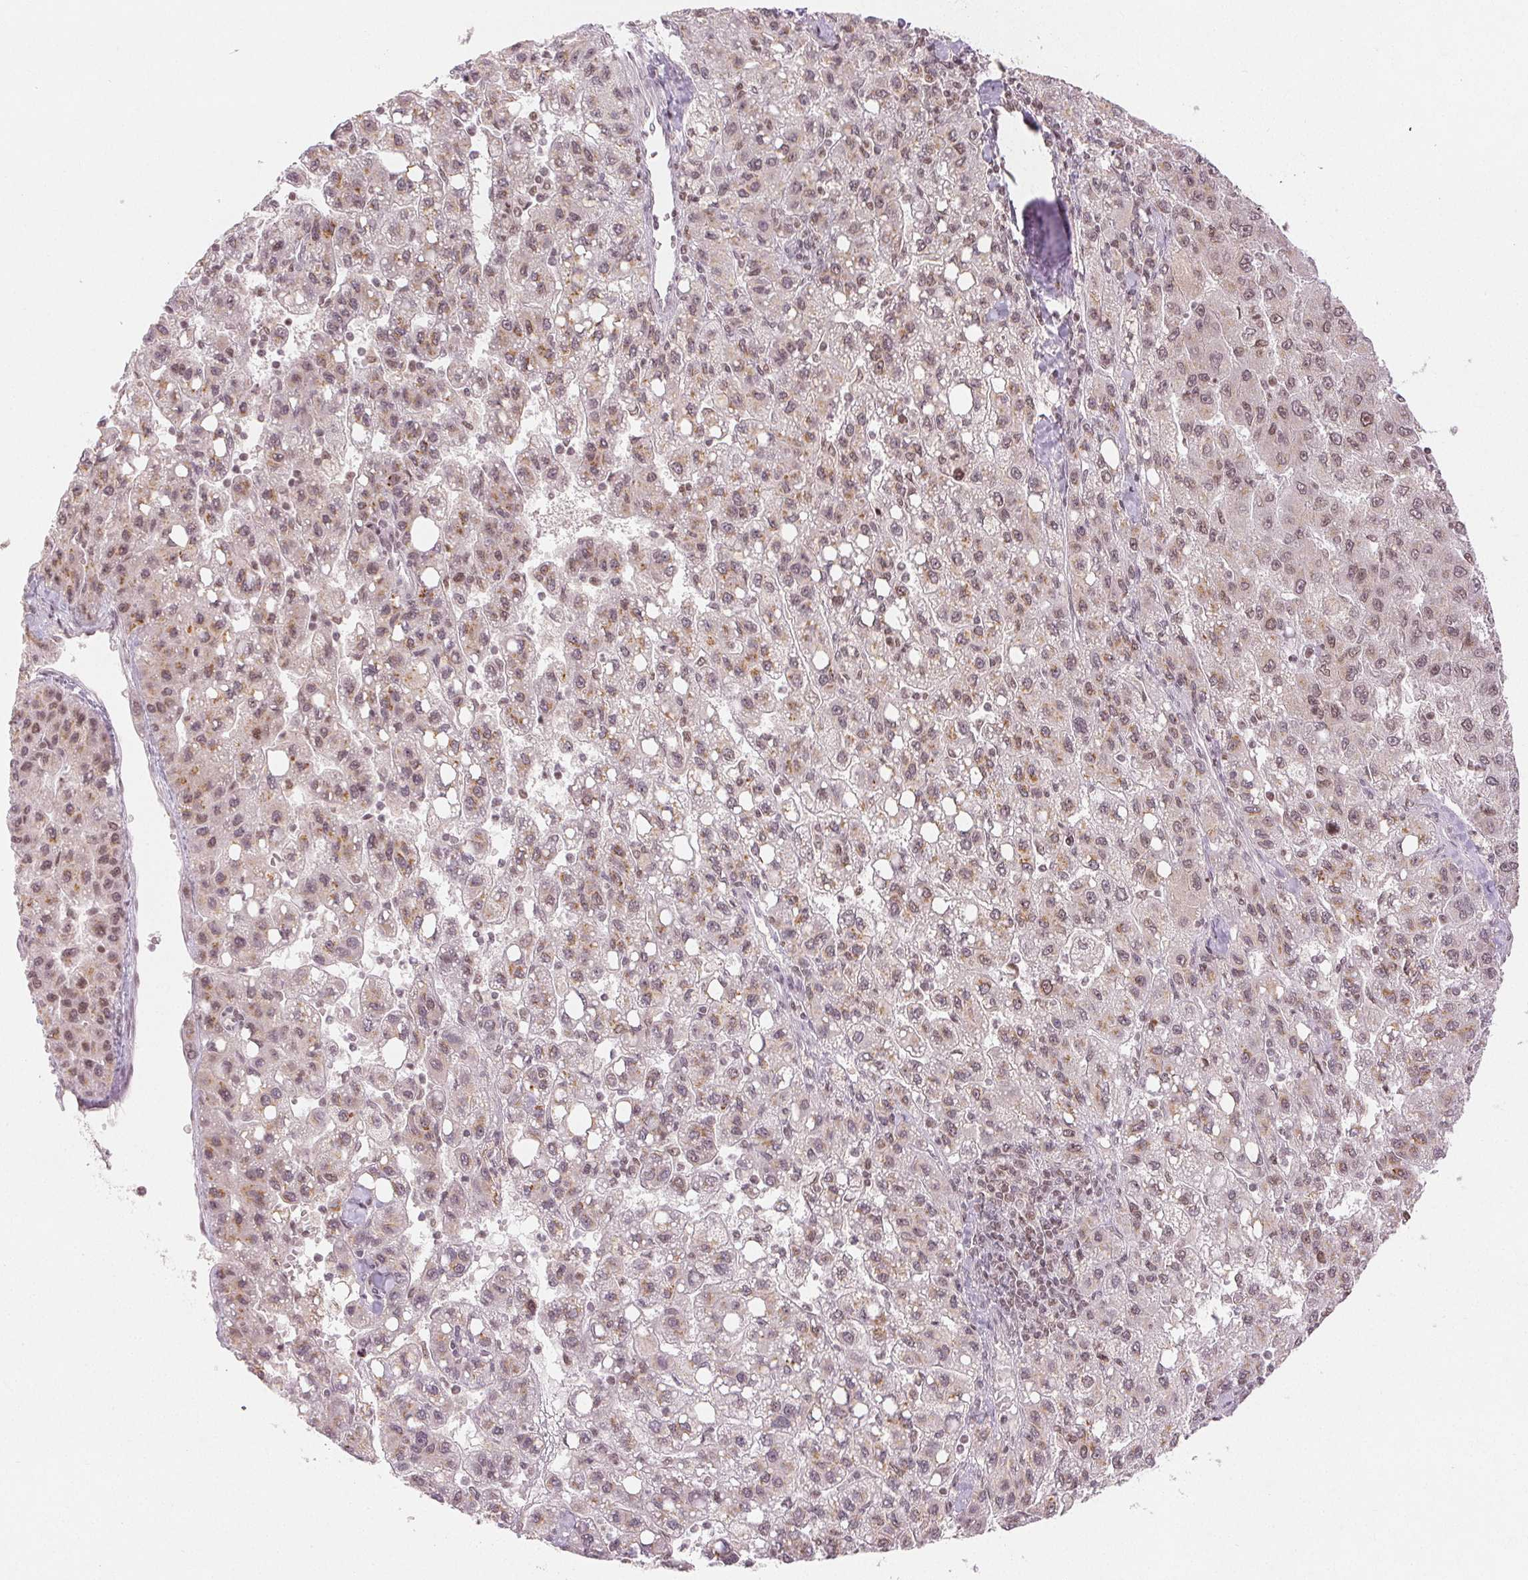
{"staining": {"intensity": "weak", "quantity": "<25%", "location": "nuclear"}, "tissue": "liver cancer", "cell_type": "Tumor cells", "image_type": "cancer", "snomed": [{"axis": "morphology", "description": "Carcinoma, Hepatocellular, NOS"}, {"axis": "topography", "description": "Liver"}], "caption": "Immunohistochemical staining of human liver hepatocellular carcinoma displays no significant staining in tumor cells.", "gene": "DEK", "patient": {"sex": "female", "age": 82}}